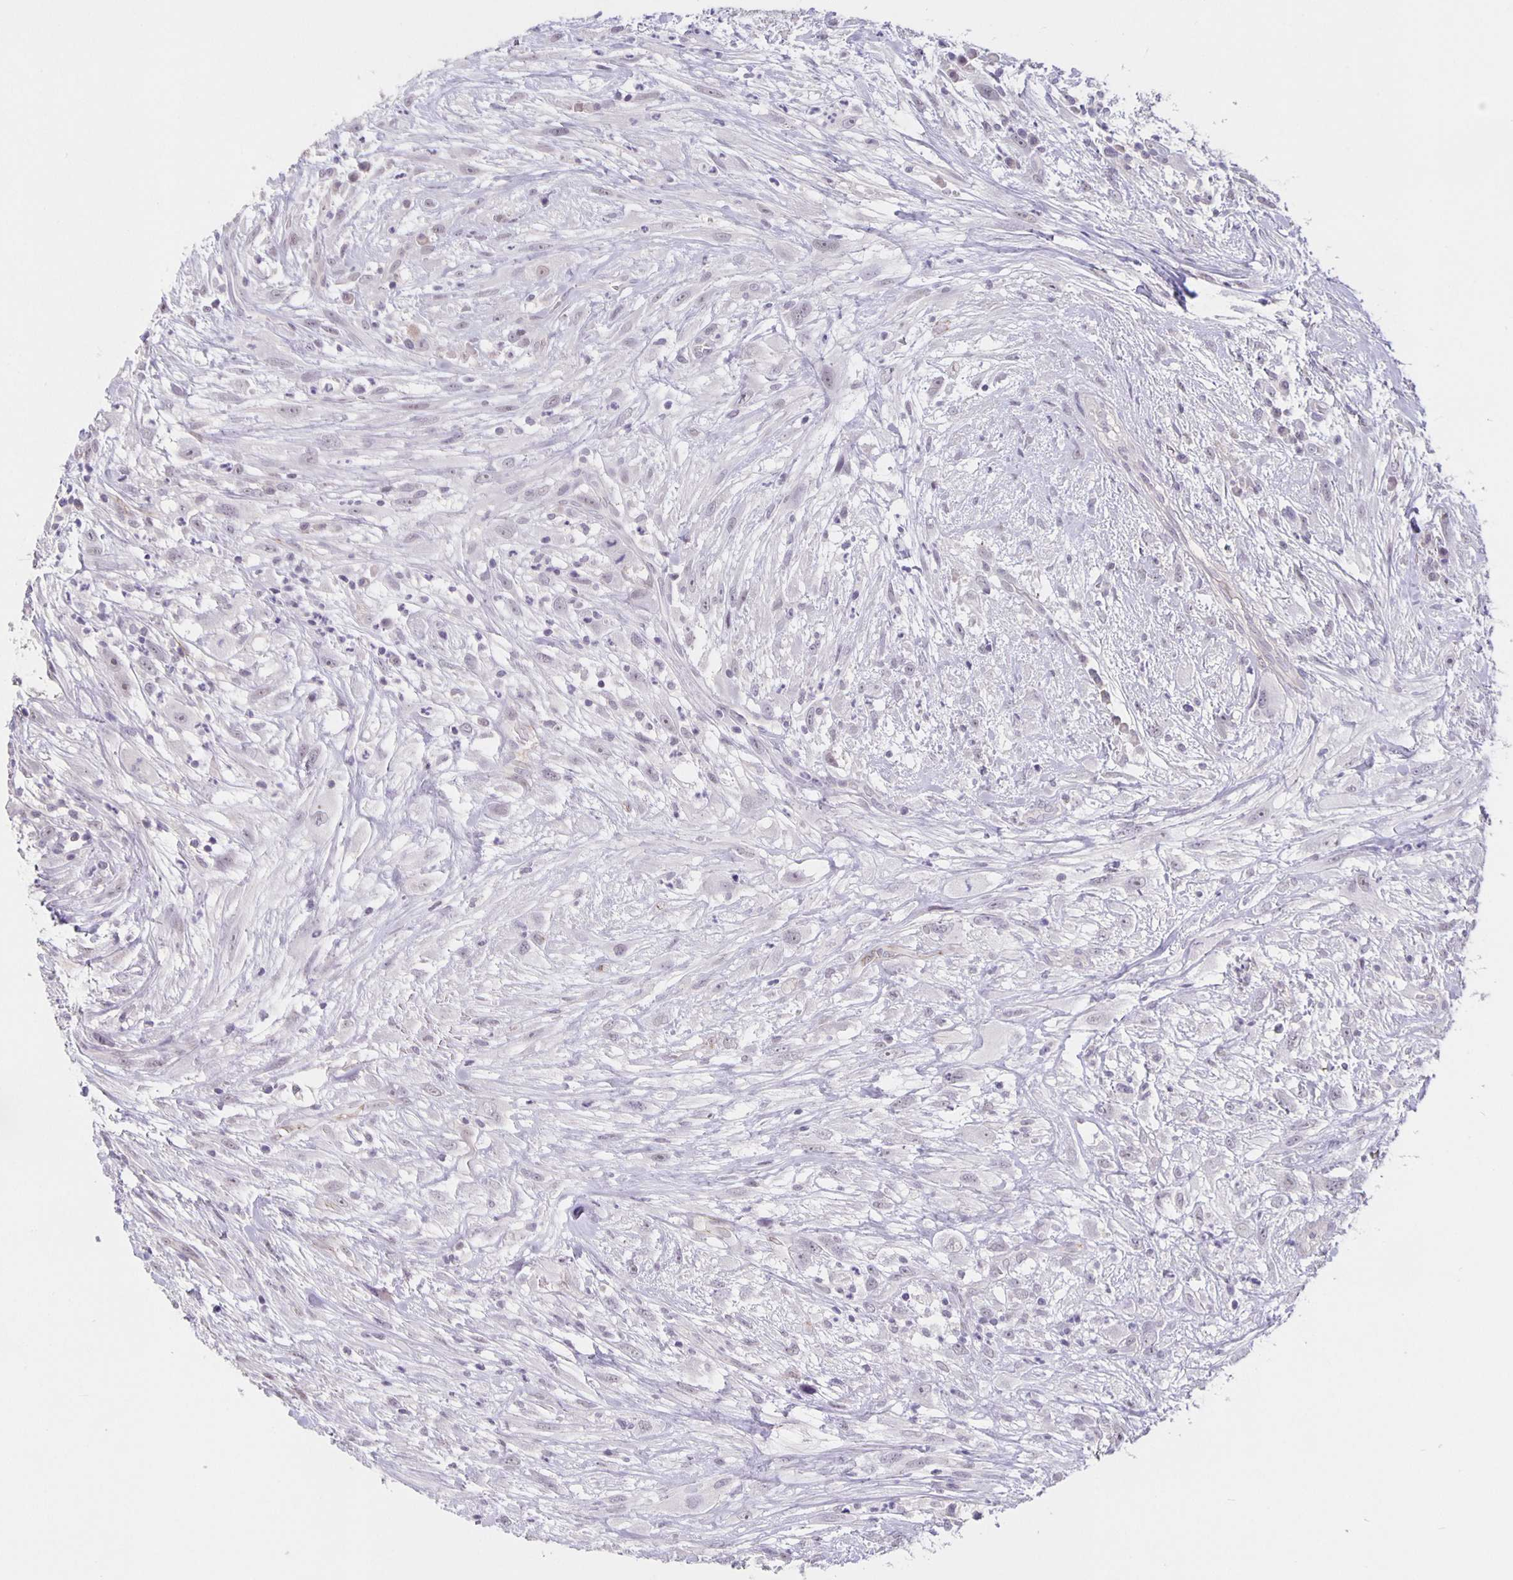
{"staining": {"intensity": "negative", "quantity": "none", "location": "none"}, "tissue": "head and neck cancer", "cell_type": "Tumor cells", "image_type": "cancer", "snomed": [{"axis": "morphology", "description": "Squamous cell carcinoma, NOS"}, {"axis": "topography", "description": "Head-Neck"}], "caption": "Immunohistochemistry of head and neck cancer demonstrates no expression in tumor cells.", "gene": "ARVCF", "patient": {"sex": "male", "age": 65}}